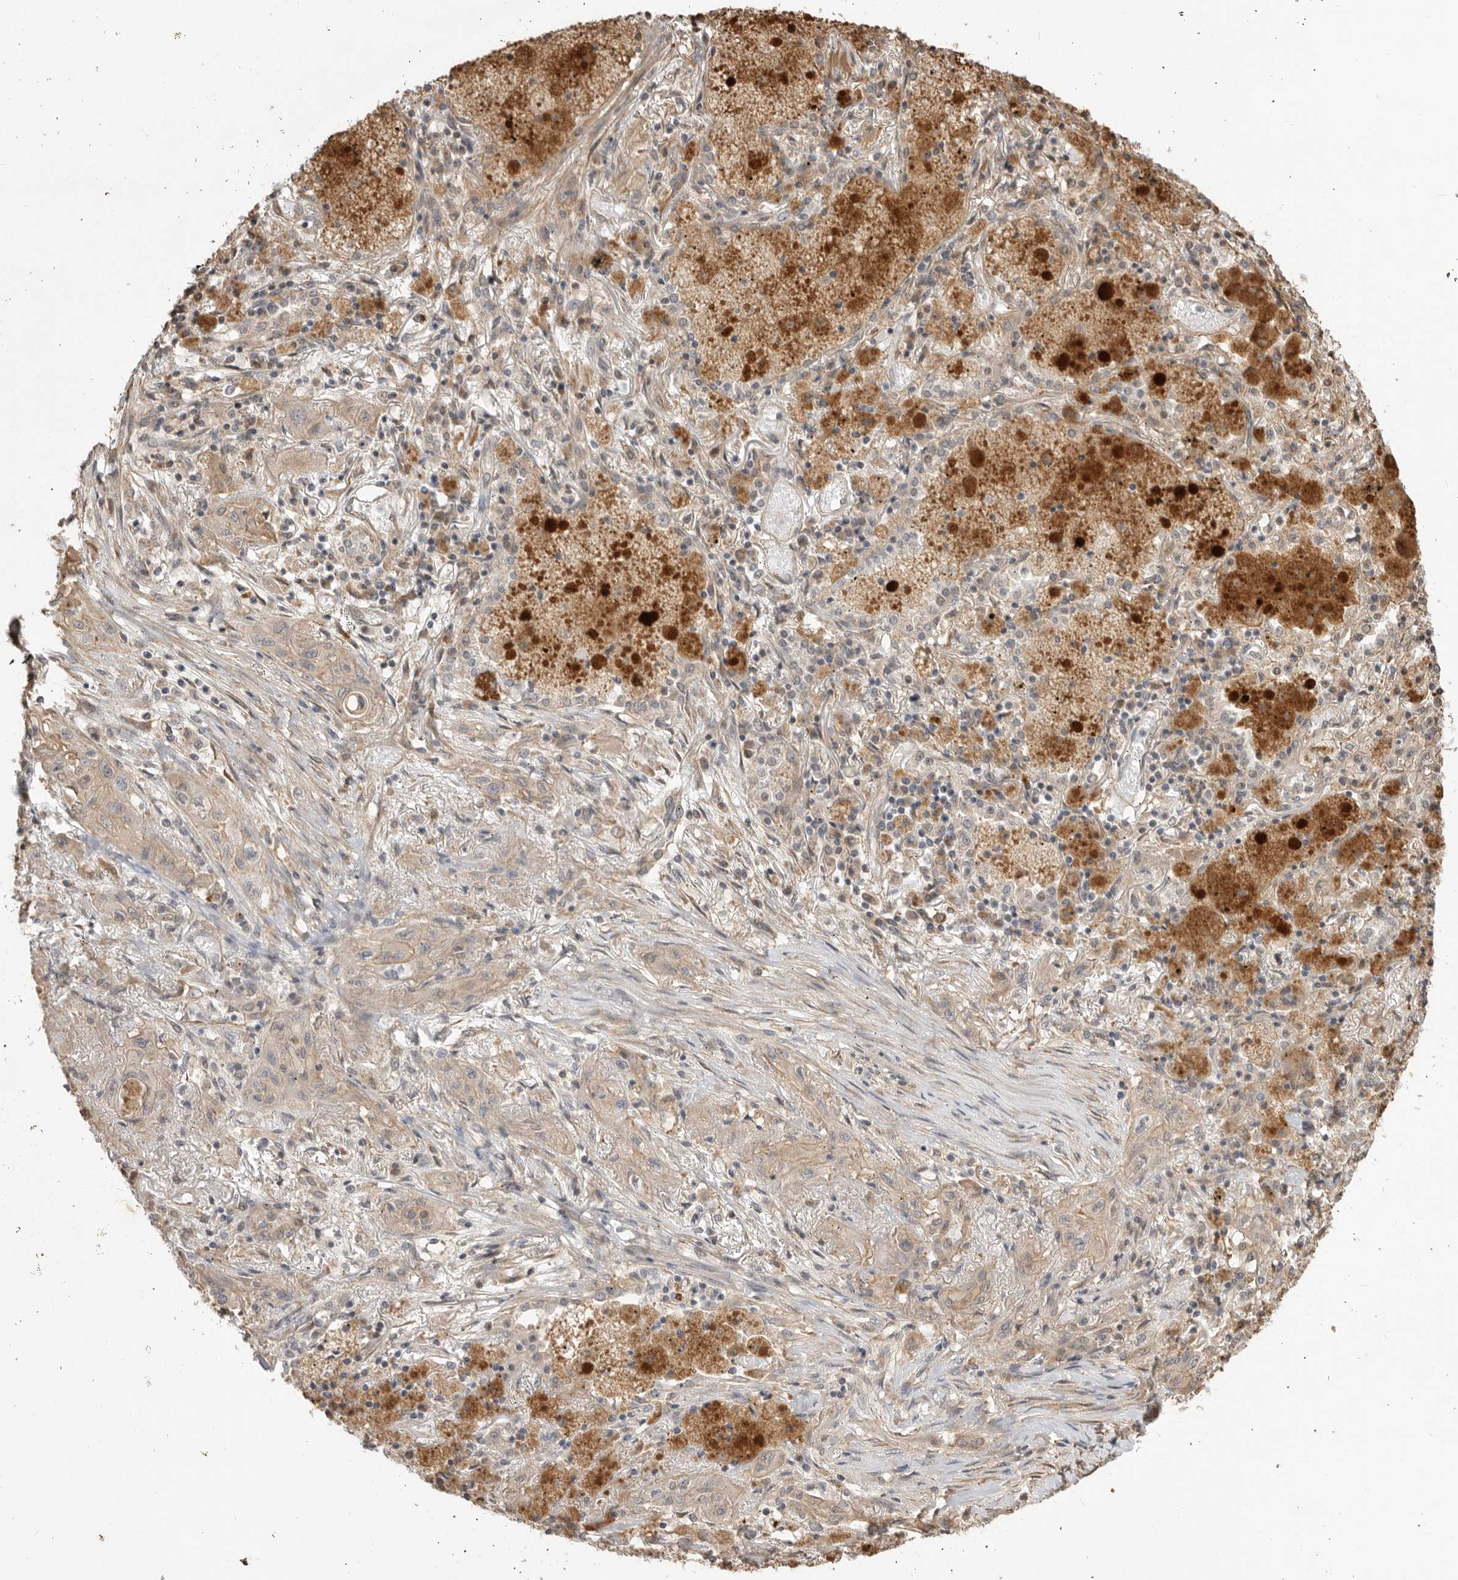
{"staining": {"intensity": "weak", "quantity": ">75%", "location": "cytoplasmic/membranous"}, "tissue": "lung cancer", "cell_type": "Tumor cells", "image_type": "cancer", "snomed": [{"axis": "morphology", "description": "Squamous cell carcinoma, NOS"}, {"axis": "topography", "description": "Lung"}], "caption": "Lung cancer (squamous cell carcinoma) stained for a protein (brown) reveals weak cytoplasmic/membranous positive expression in about >75% of tumor cells.", "gene": "DPH7", "patient": {"sex": "female", "age": 47}}